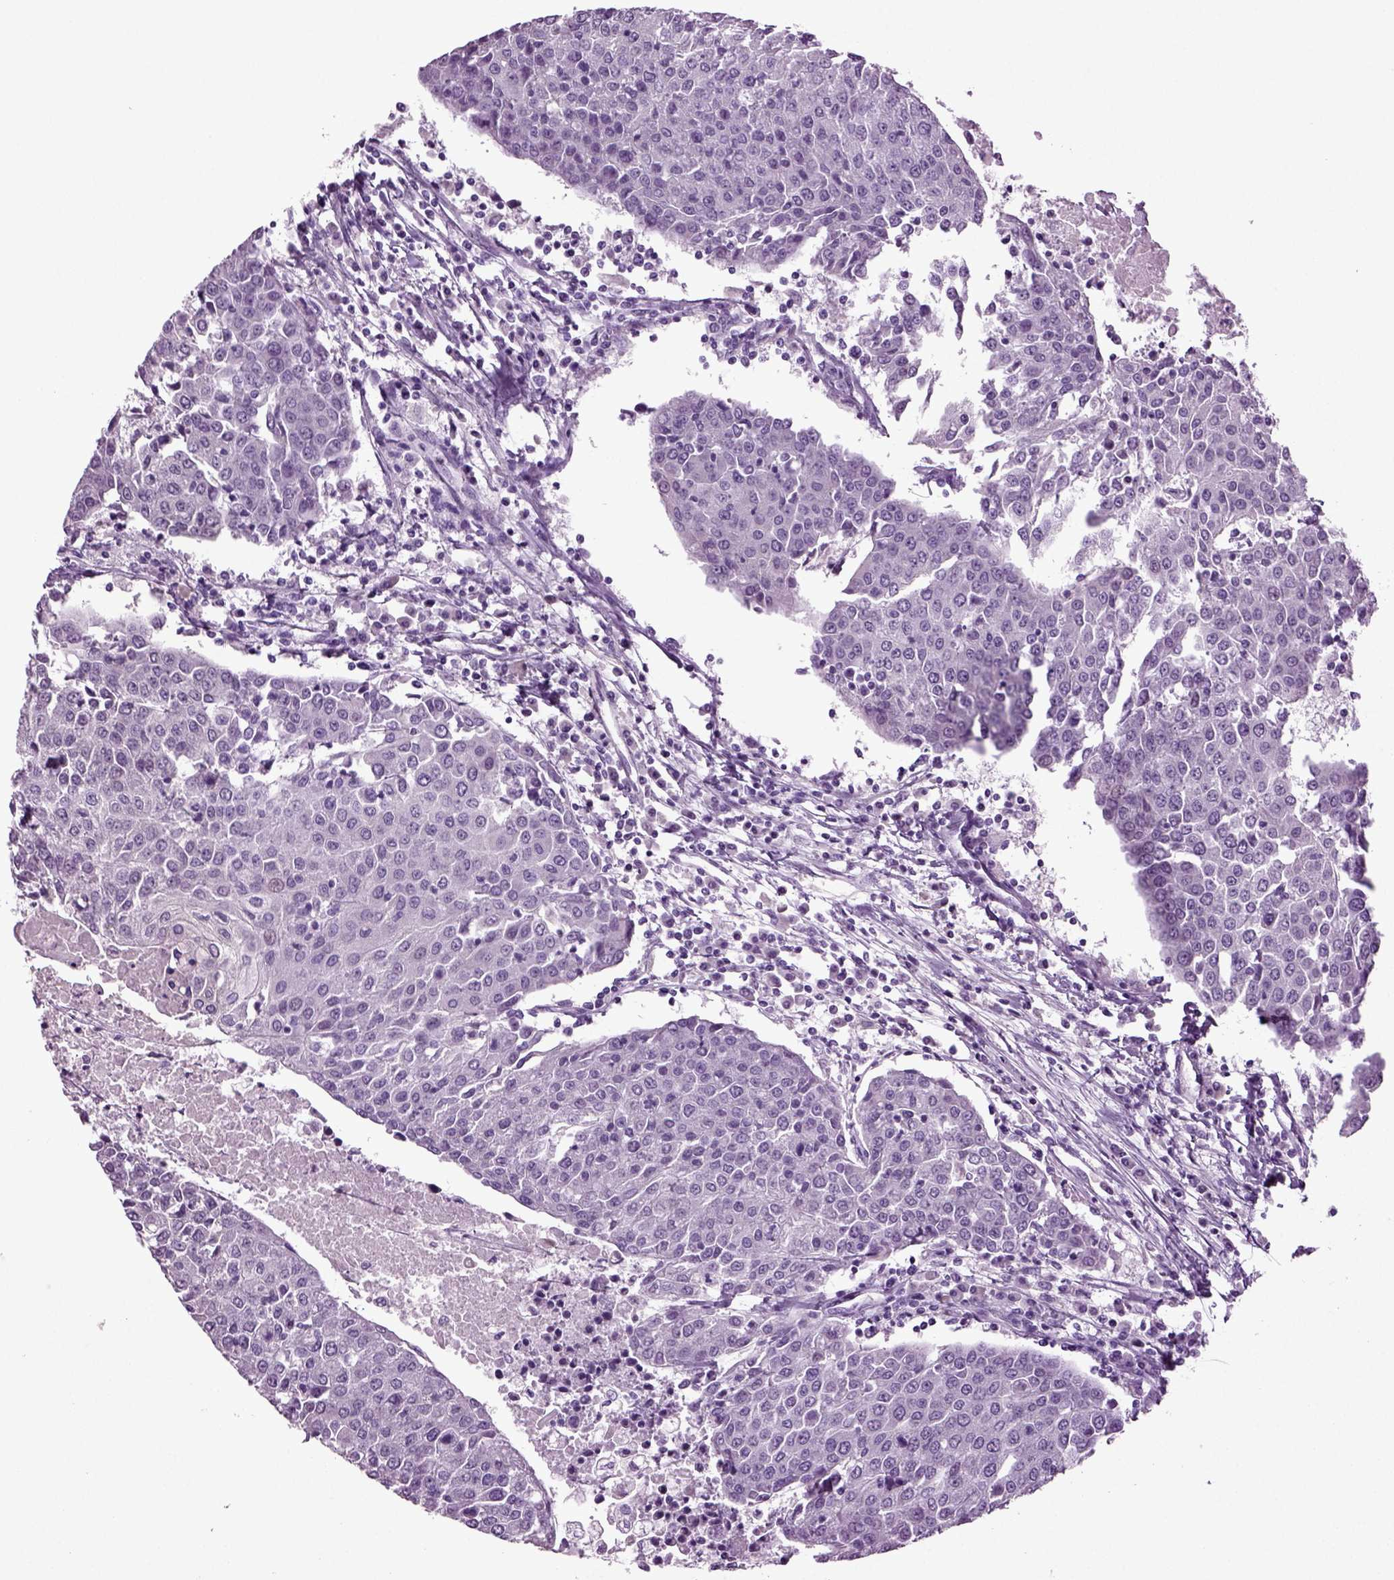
{"staining": {"intensity": "negative", "quantity": "none", "location": "none"}, "tissue": "urothelial cancer", "cell_type": "Tumor cells", "image_type": "cancer", "snomed": [{"axis": "morphology", "description": "Urothelial carcinoma, High grade"}, {"axis": "topography", "description": "Urinary bladder"}], "caption": "This is a histopathology image of immunohistochemistry (IHC) staining of urothelial cancer, which shows no expression in tumor cells. Brightfield microscopy of IHC stained with DAB (brown) and hematoxylin (blue), captured at high magnification.", "gene": "SLC17A6", "patient": {"sex": "female", "age": 85}}